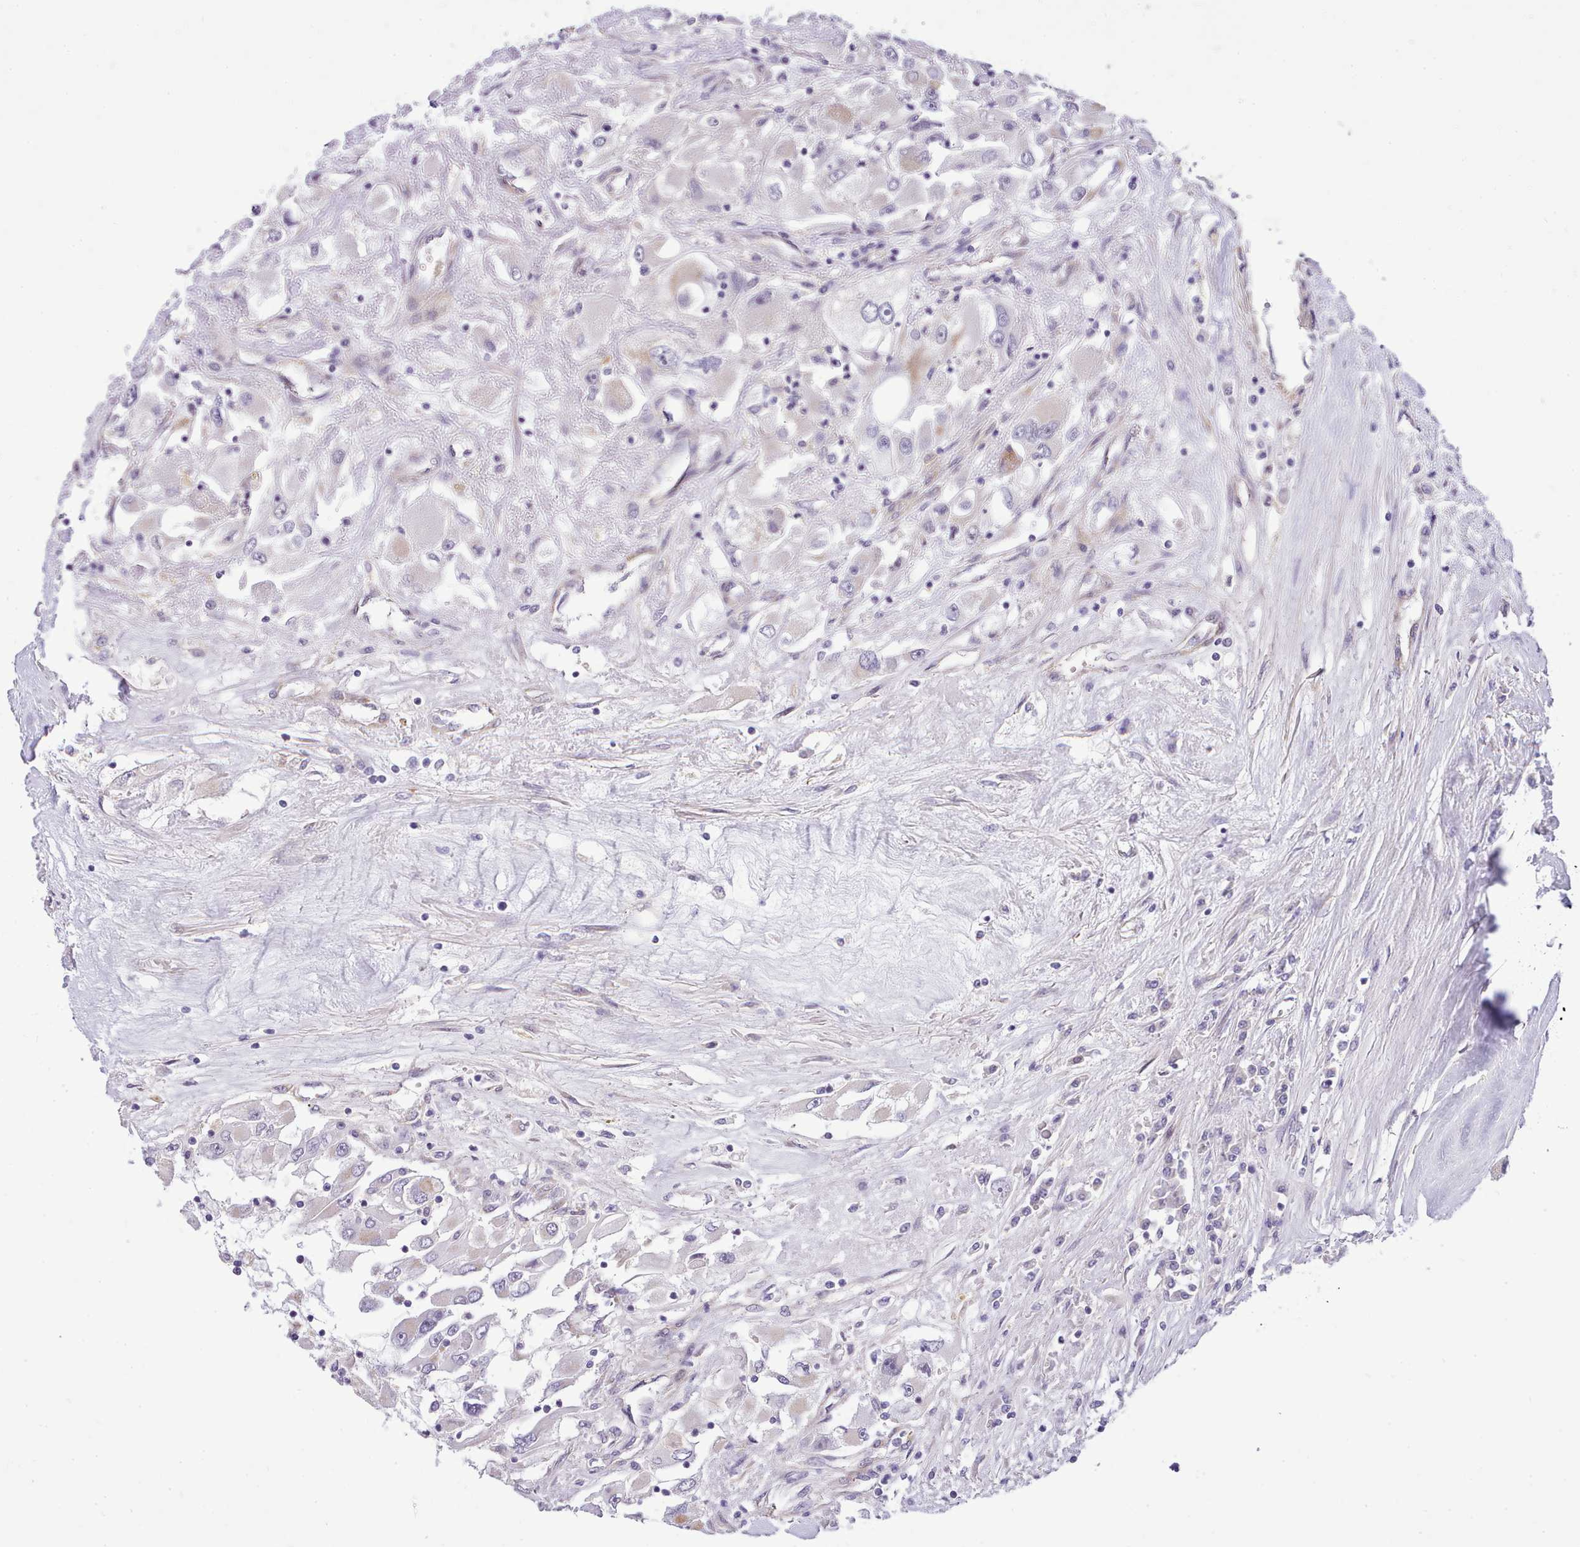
{"staining": {"intensity": "negative", "quantity": "none", "location": "none"}, "tissue": "renal cancer", "cell_type": "Tumor cells", "image_type": "cancer", "snomed": [{"axis": "morphology", "description": "Adenocarcinoma, NOS"}, {"axis": "topography", "description": "Kidney"}], "caption": "A high-resolution histopathology image shows IHC staining of renal cancer, which demonstrates no significant expression in tumor cells.", "gene": "HOXB7", "patient": {"sex": "female", "age": 52}}